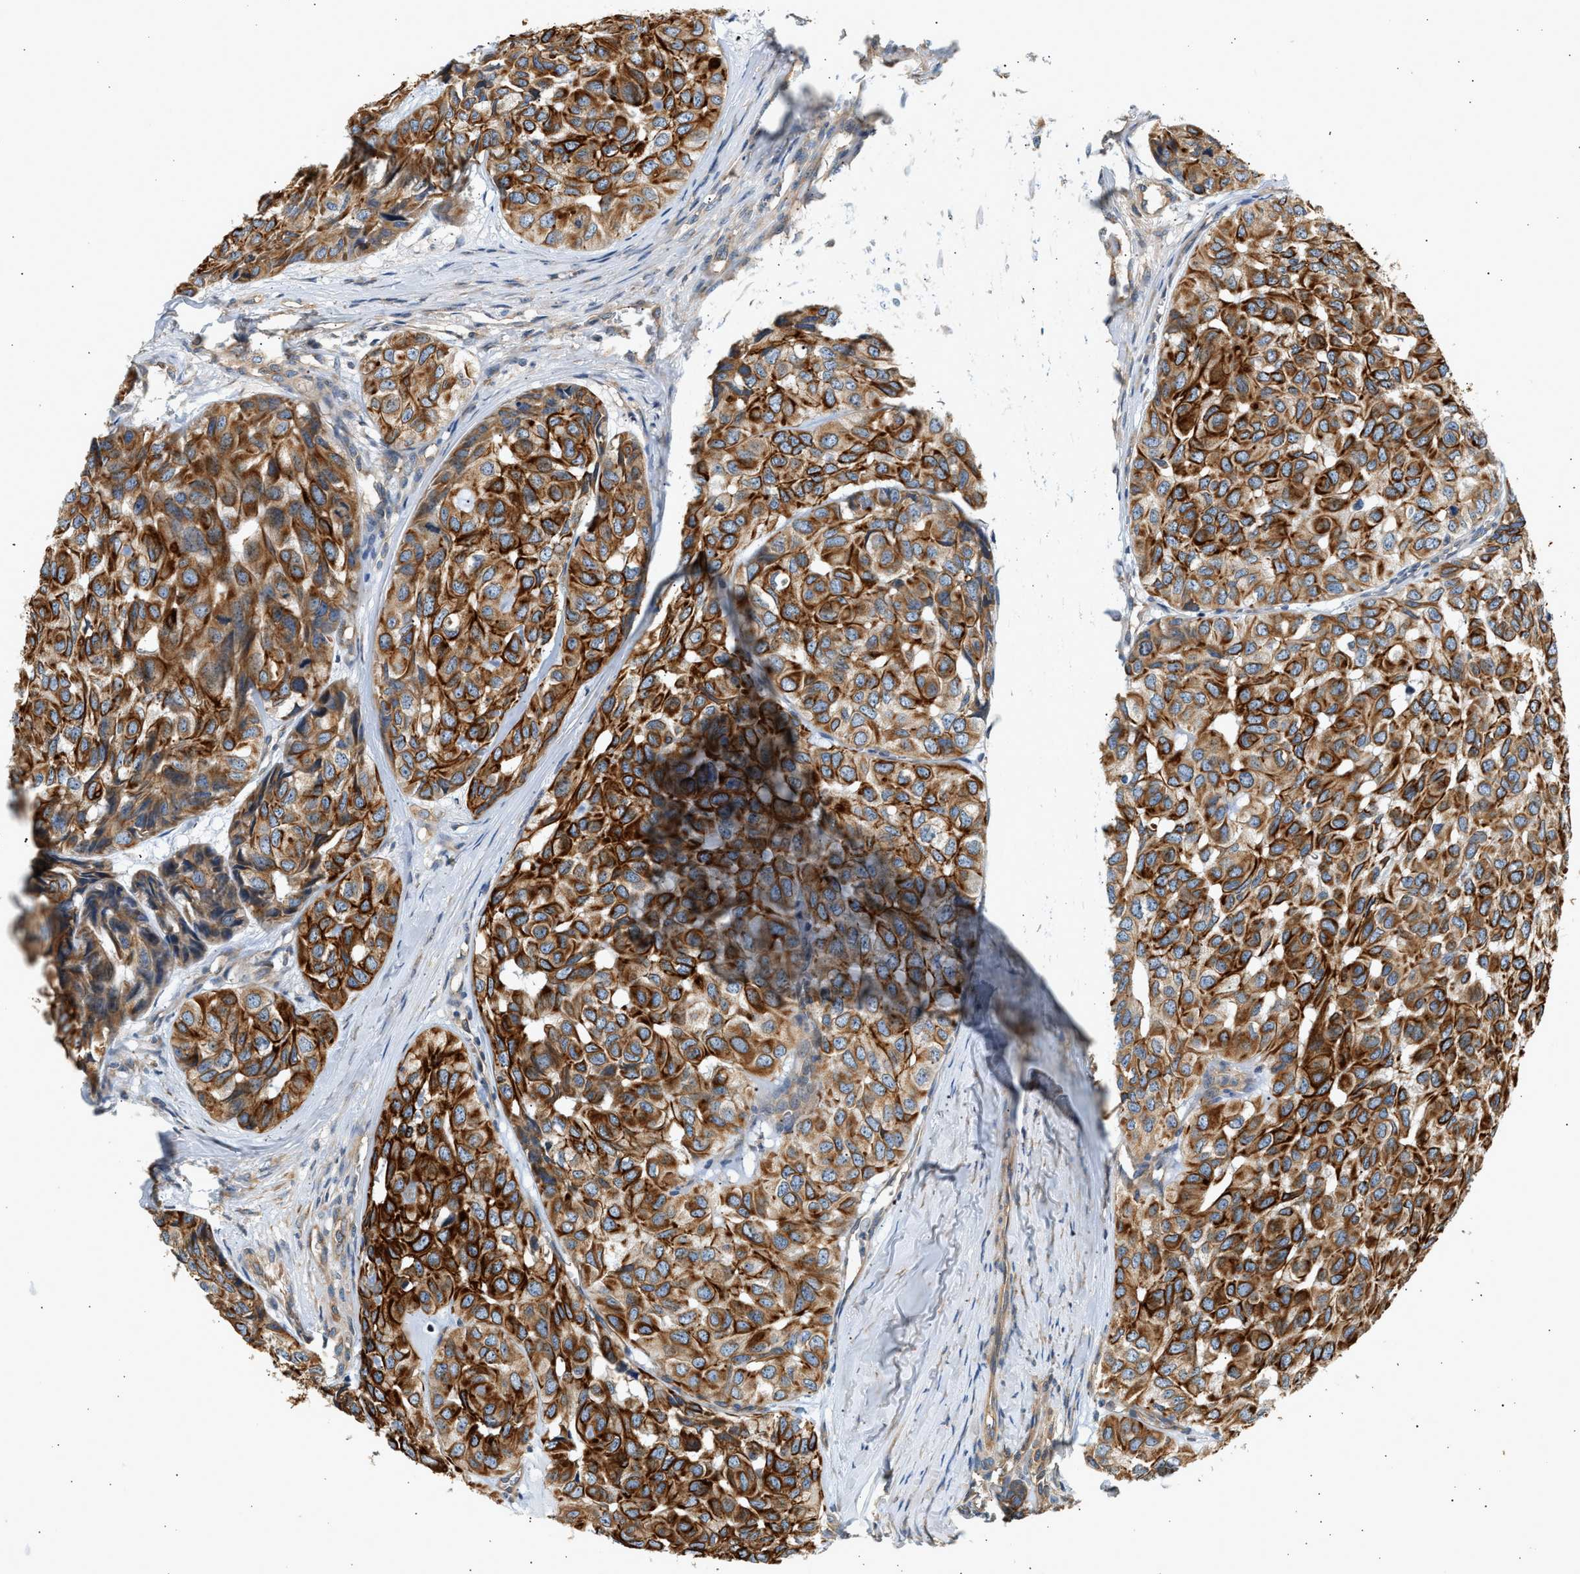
{"staining": {"intensity": "strong", "quantity": ">75%", "location": "cytoplasmic/membranous"}, "tissue": "head and neck cancer", "cell_type": "Tumor cells", "image_type": "cancer", "snomed": [{"axis": "morphology", "description": "Adenocarcinoma, NOS"}, {"axis": "topography", "description": "Salivary gland, NOS"}, {"axis": "topography", "description": "Head-Neck"}], "caption": "Immunohistochemistry (IHC) histopathology image of neoplastic tissue: human head and neck cancer stained using IHC exhibits high levels of strong protein expression localized specifically in the cytoplasmic/membranous of tumor cells, appearing as a cytoplasmic/membranous brown color.", "gene": "WDR31", "patient": {"sex": "female", "age": 76}}